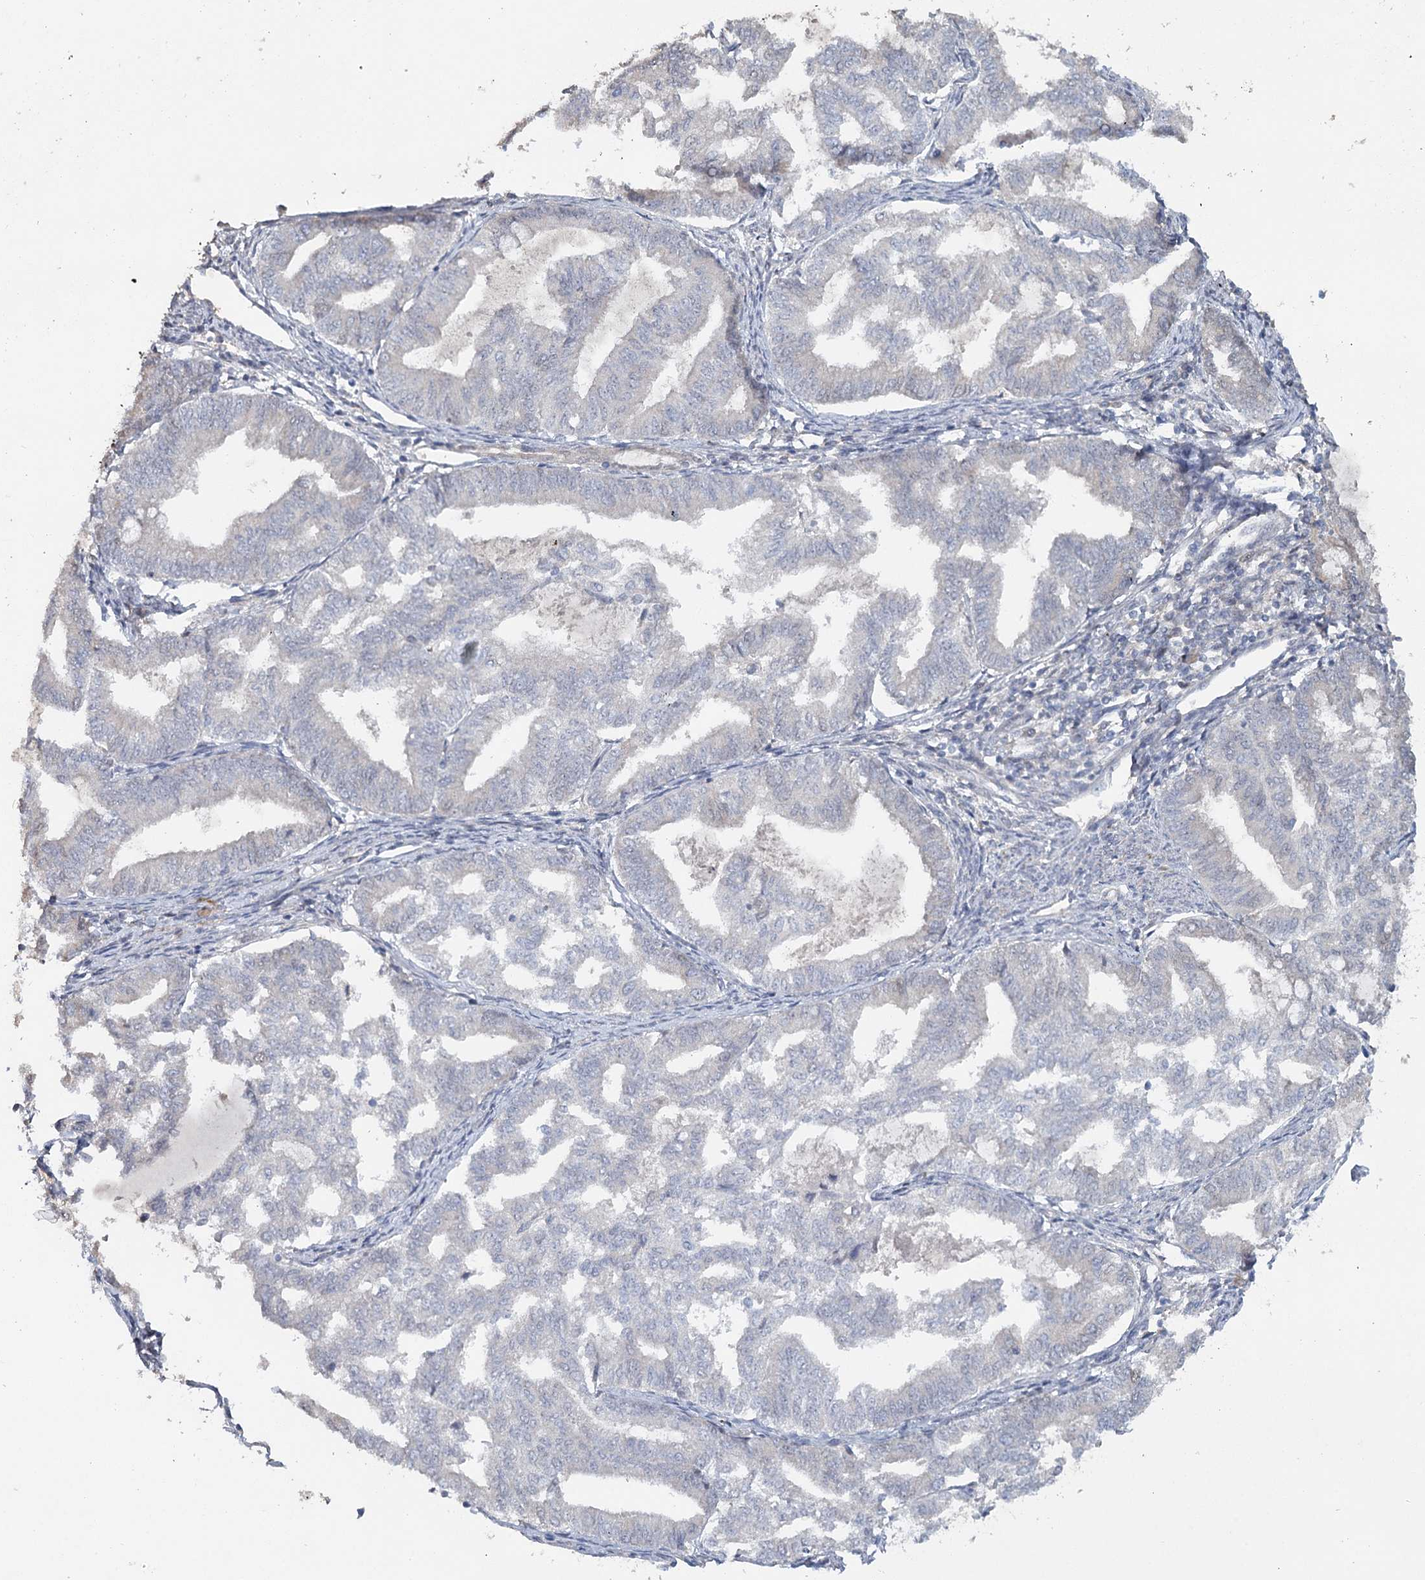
{"staining": {"intensity": "negative", "quantity": "none", "location": "none"}, "tissue": "endometrial cancer", "cell_type": "Tumor cells", "image_type": "cancer", "snomed": [{"axis": "morphology", "description": "Adenocarcinoma, NOS"}, {"axis": "topography", "description": "Endometrium"}], "caption": "High magnification brightfield microscopy of adenocarcinoma (endometrial) stained with DAB (3,3'-diaminobenzidine) (brown) and counterstained with hematoxylin (blue): tumor cells show no significant staining.", "gene": "MAP3K13", "patient": {"sex": "female", "age": 79}}